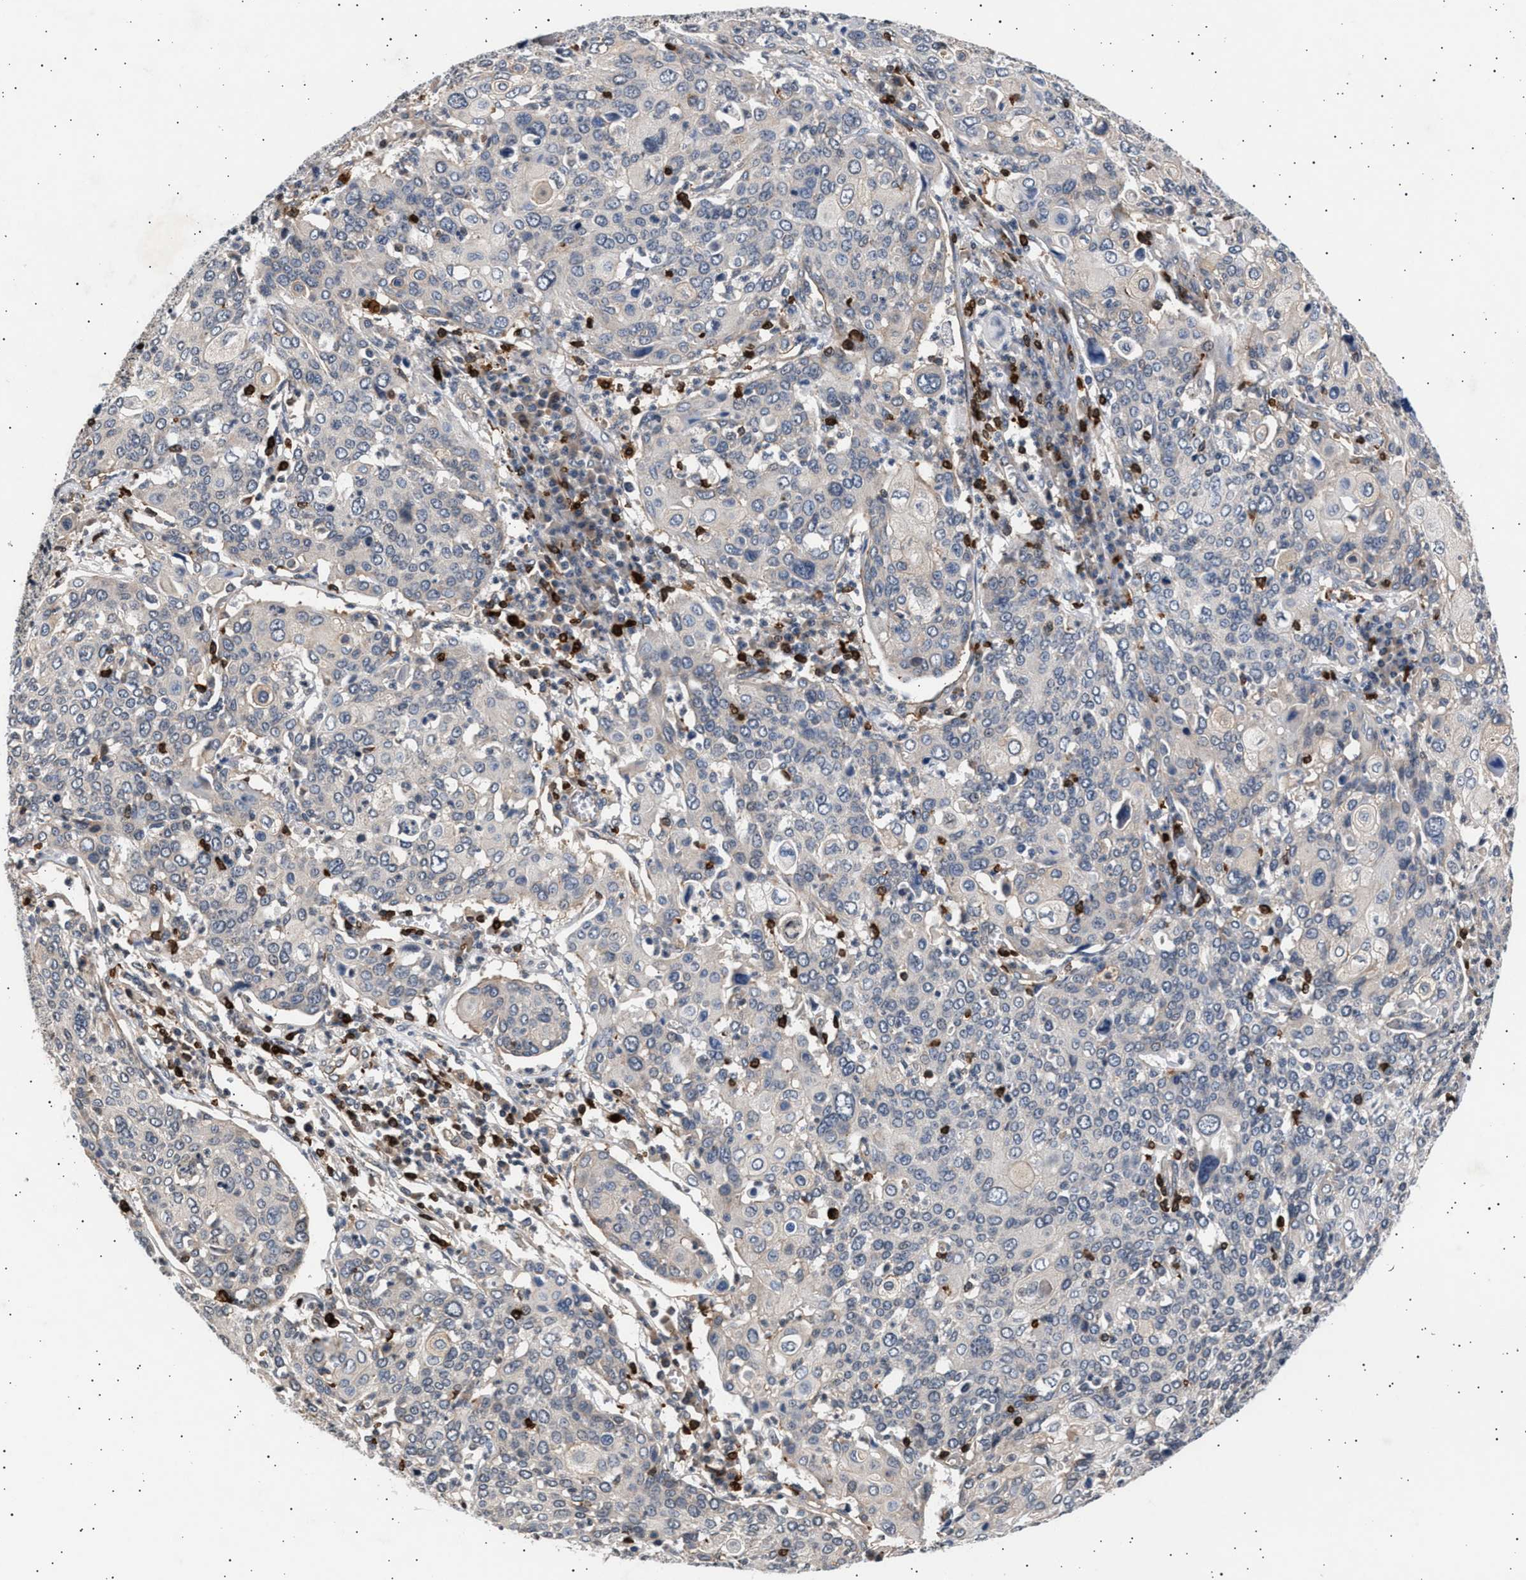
{"staining": {"intensity": "negative", "quantity": "none", "location": "none"}, "tissue": "cervical cancer", "cell_type": "Tumor cells", "image_type": "cancer", "snomed": [{"axis": "morphology", "description": "Squamous cell carcinoma, NOS"}, {"axis": "topography", "description": "Cervix"}], "caption": "There is no significant expression in tumor cells of cervical cancer (squamous cell carcinoma).", "gene": "GRAP2", "patient": {"sex": "female", "age": 40}}